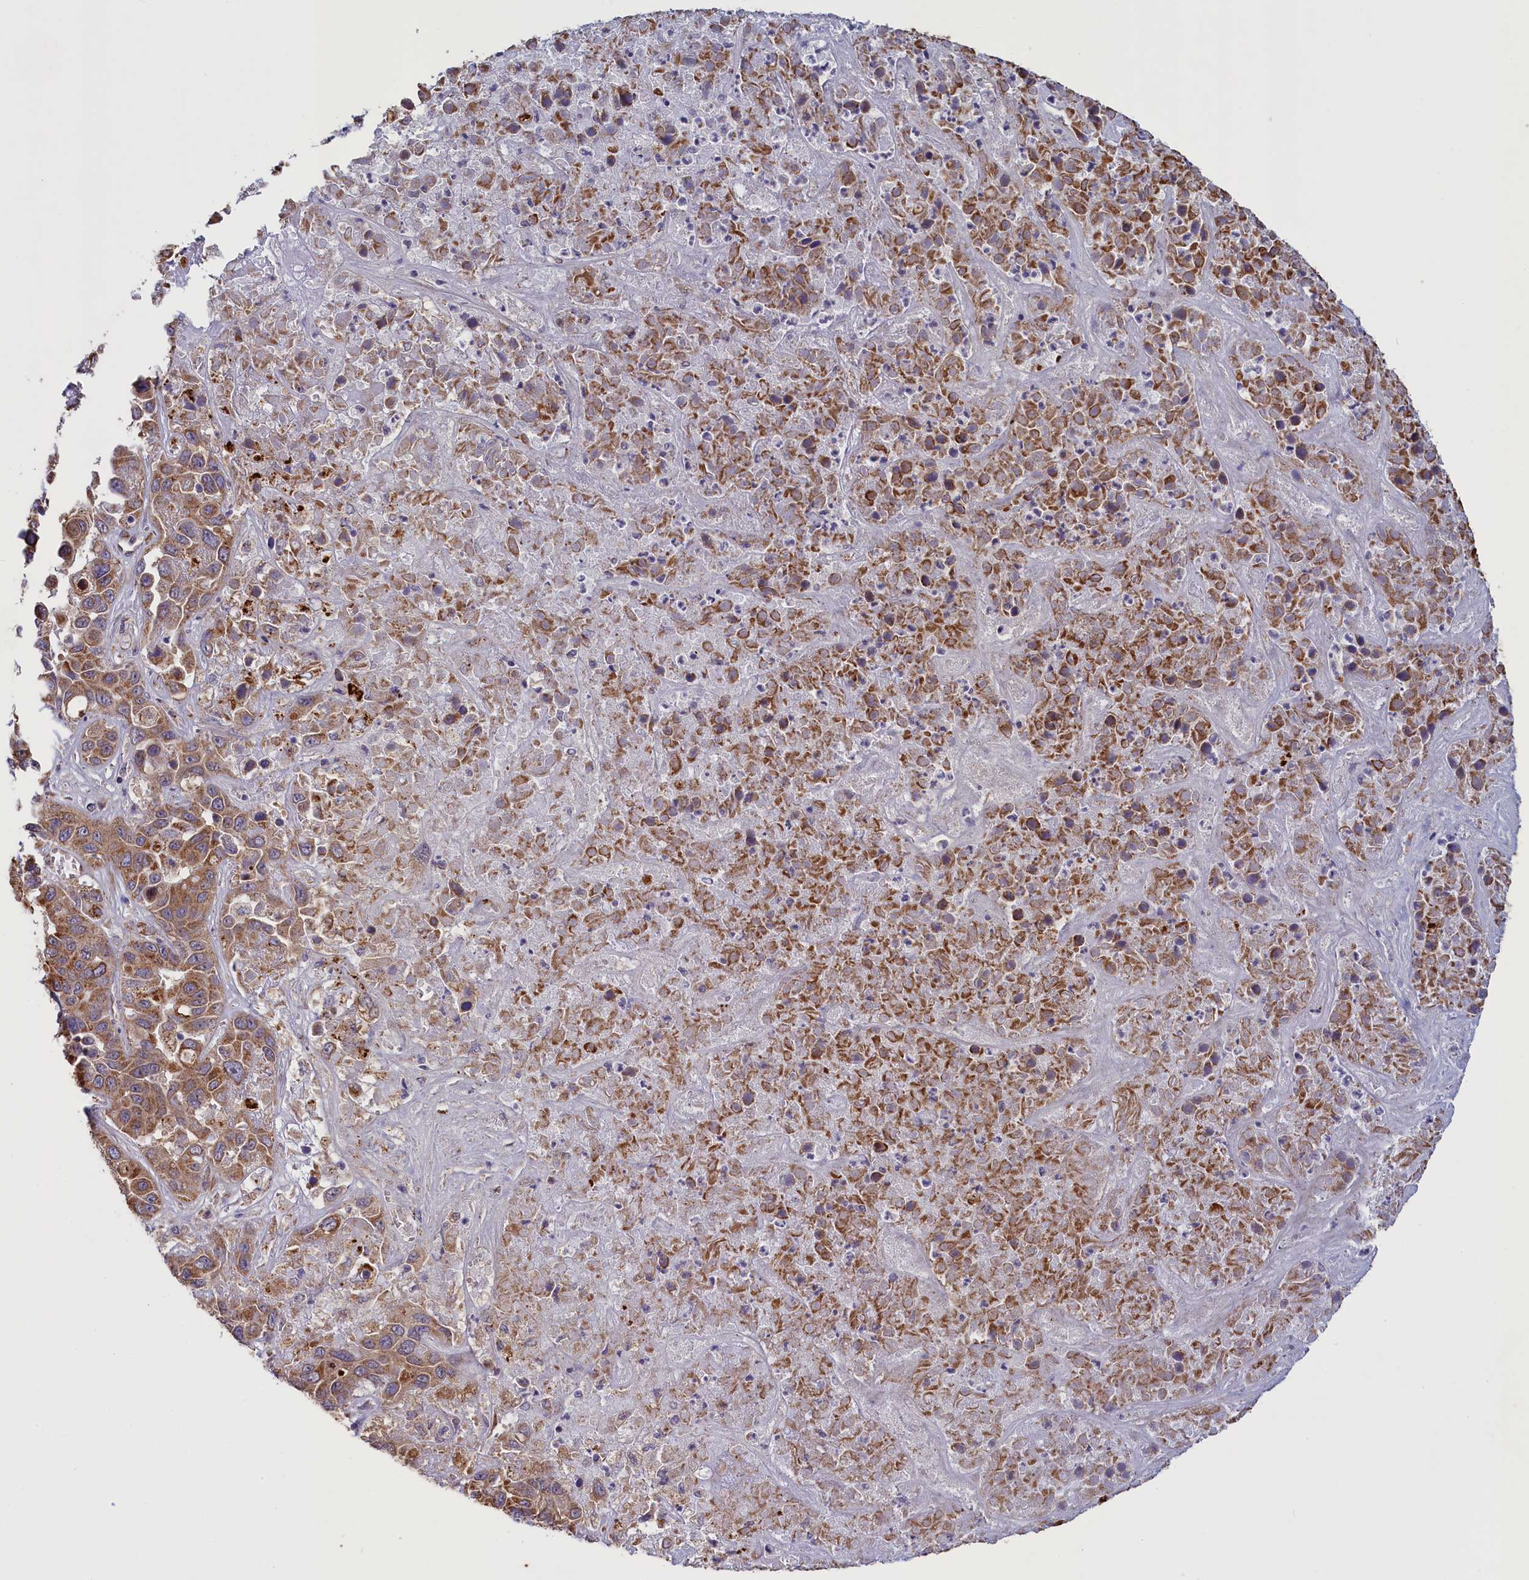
{"staining": {"intensity": "moderate", "quantity": ">75%", "location": "cytoplasmic/membranous"}, "tissue": "liver cancer", "cell_type": "Tumor cells", "image_type": "cancer", "snomed": [{"axis": "morphology", "description": "Cholangiocarcinoma"}, {"axis": "topography", "description": "Liver"}], "caption": "Immunohistochemical staining of liver cancer exhibits moderate cytoplasmic/membranous protein expression in approximately >75% of tumor cells.", "gene": "ACAD8", "patient": {"sex": "female", "age": 52}}